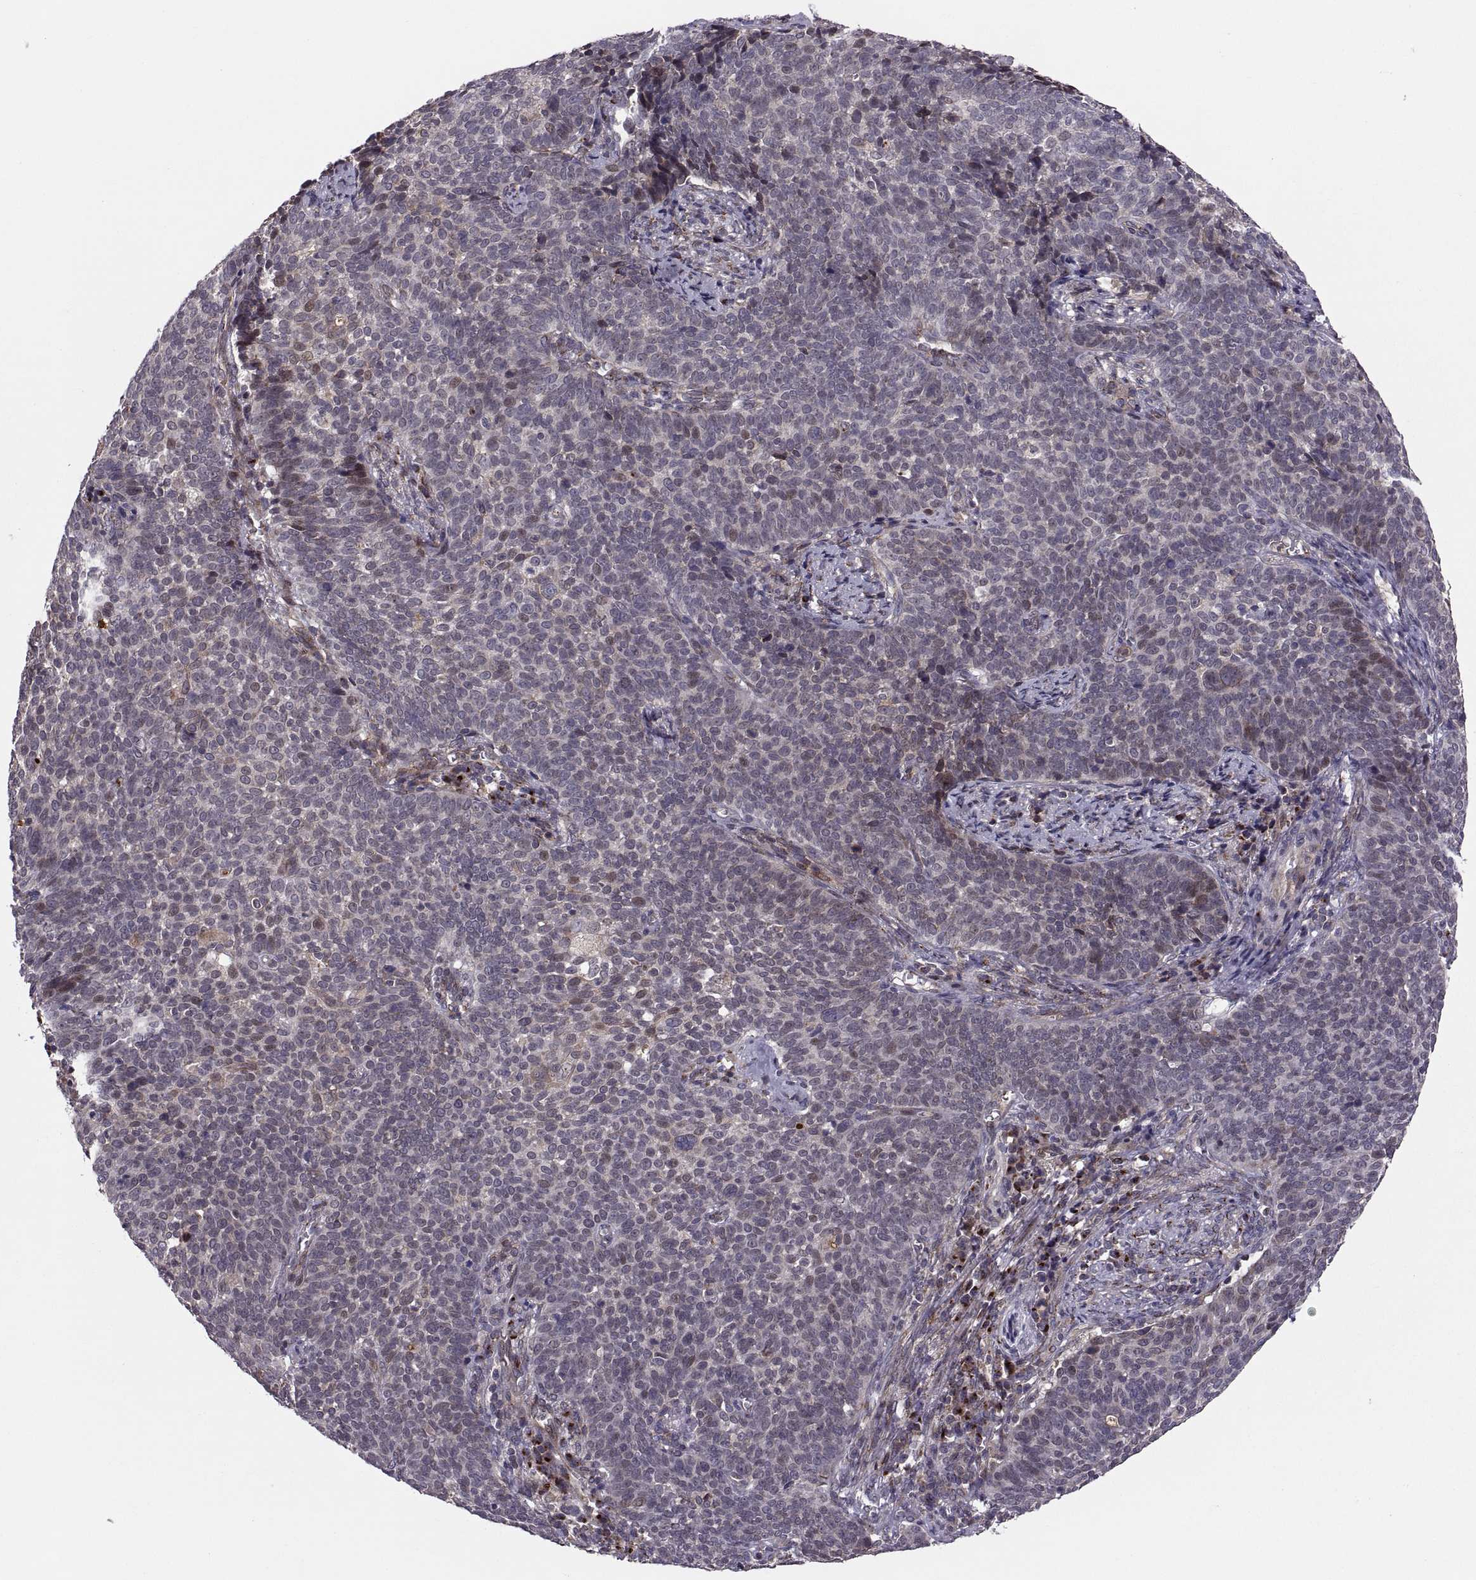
{"staining": {"intensity": "moderate", "quantity": "<25%", "location": "cytoplasmic/membranous"}, "tissue": "cervical cancer", "cell_type": "Tumor cells", "image_type": "cancer", "snomed": [{"axis": "morphology", "description": "Squamous cell carcinoma, NOS"}, {"axis": "topography", "description": "Cervix"}], "caption": "Immunohistochemistry (IHC) micrograph of neoplastic tissue: human squamous cell carcinoma (cervical) stained using immunohistochemistry (IHC) demonstrates low levels of moderate protein expression localized specifically in the cytoplasmic/membranous of tumor cells, appearing as a cytoplasmic/membranous brown color.", "gene": "TESC", "patient": {"sex": "female", "age": 39}}